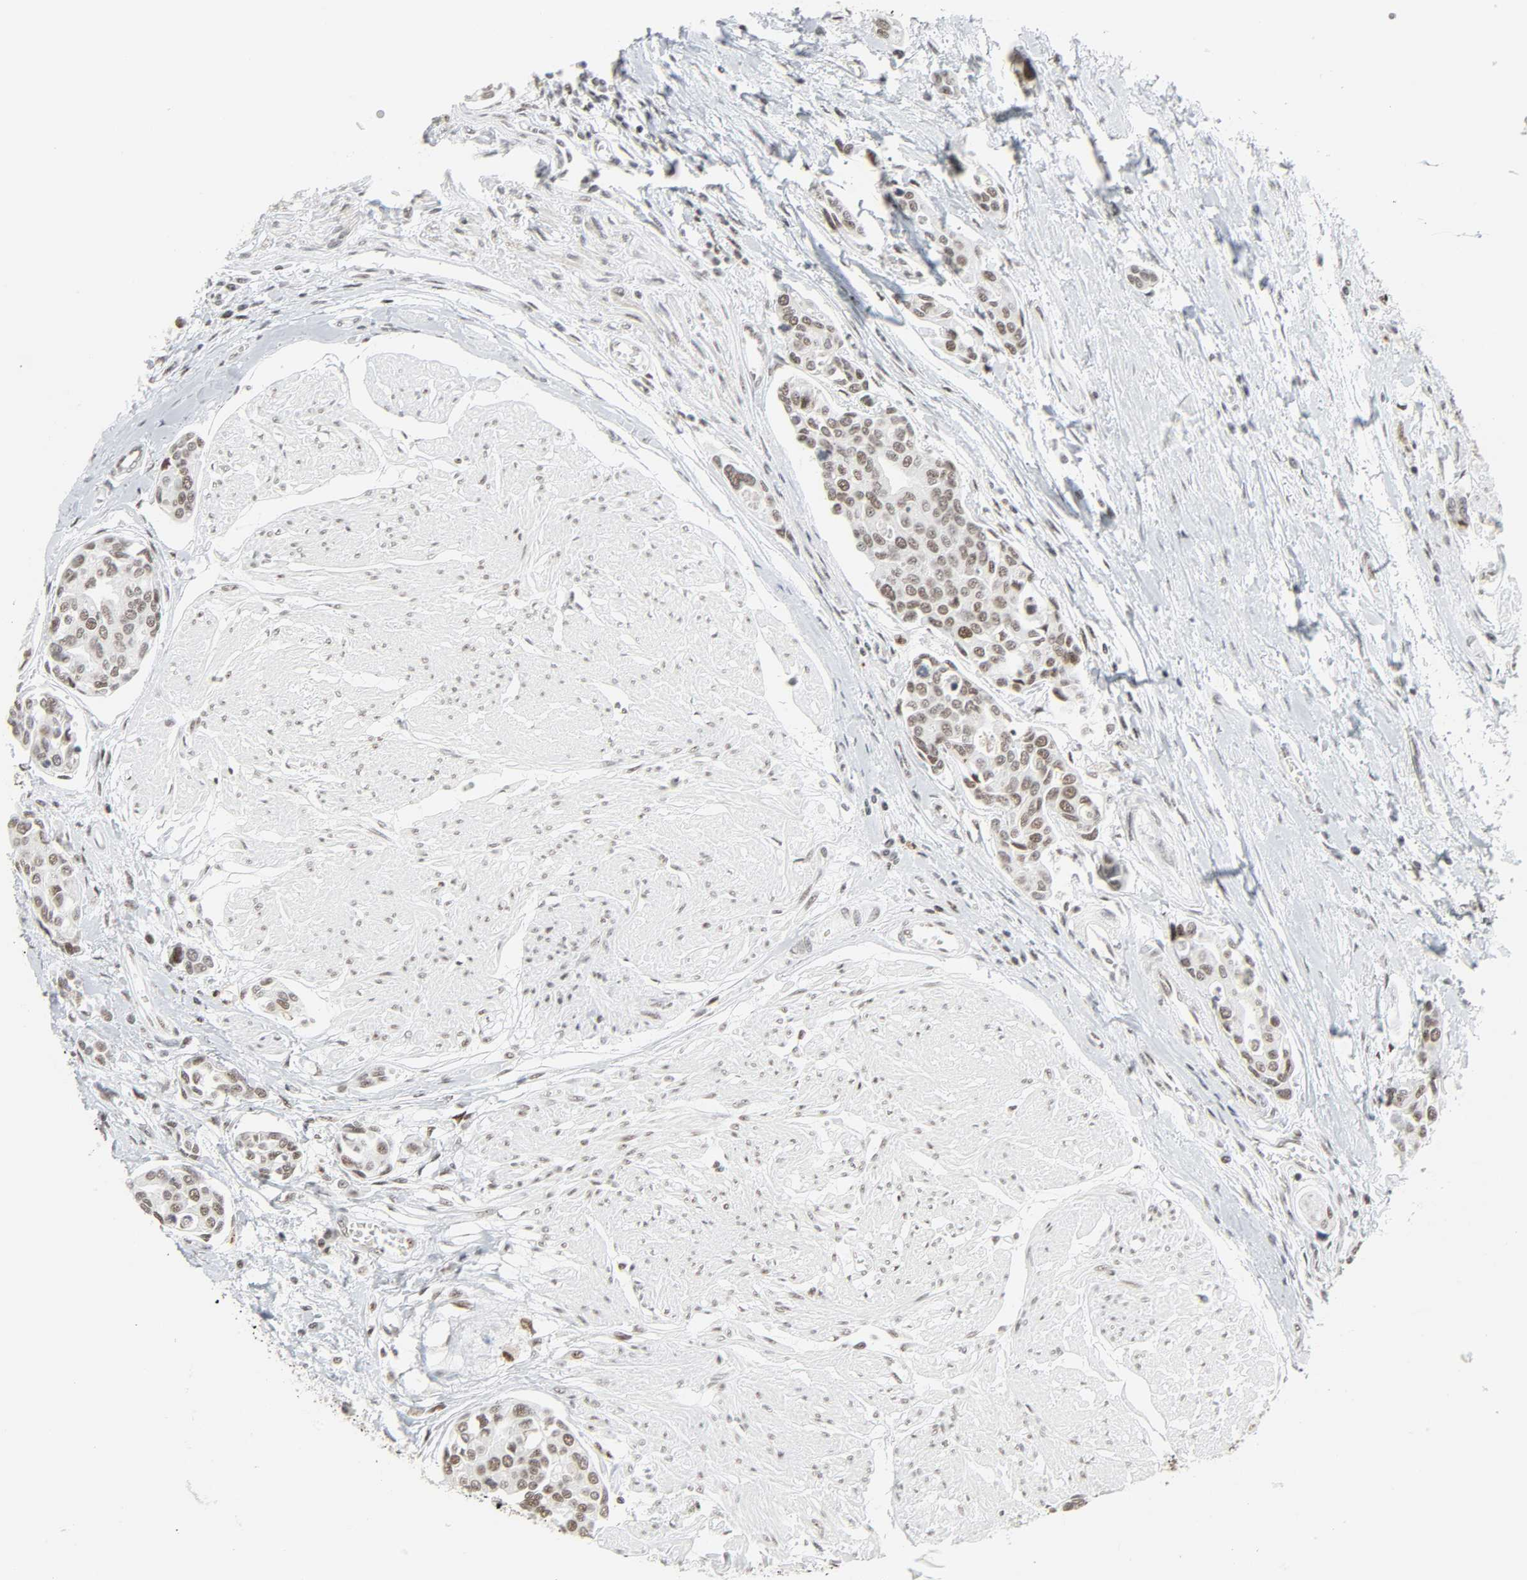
{"staining": {"intensity": "weak", "quantity": ">75%", "location": "nuclear"}, "tissue": "urothelial cancer", "cell_type": "Tumor cells", "image_type": "cancer", "snomed": [{"axis": "morphology", "description": "Urothelial carcinoma, High grade"}, {"axis": "topography", "description": "Urinary bladder"}], "caption": "Urothelial cancer stained with a protein marker shows weak staining in tumor cells.", "gene": "CDK7", "patient": {"sex": "male", "age": 78}}